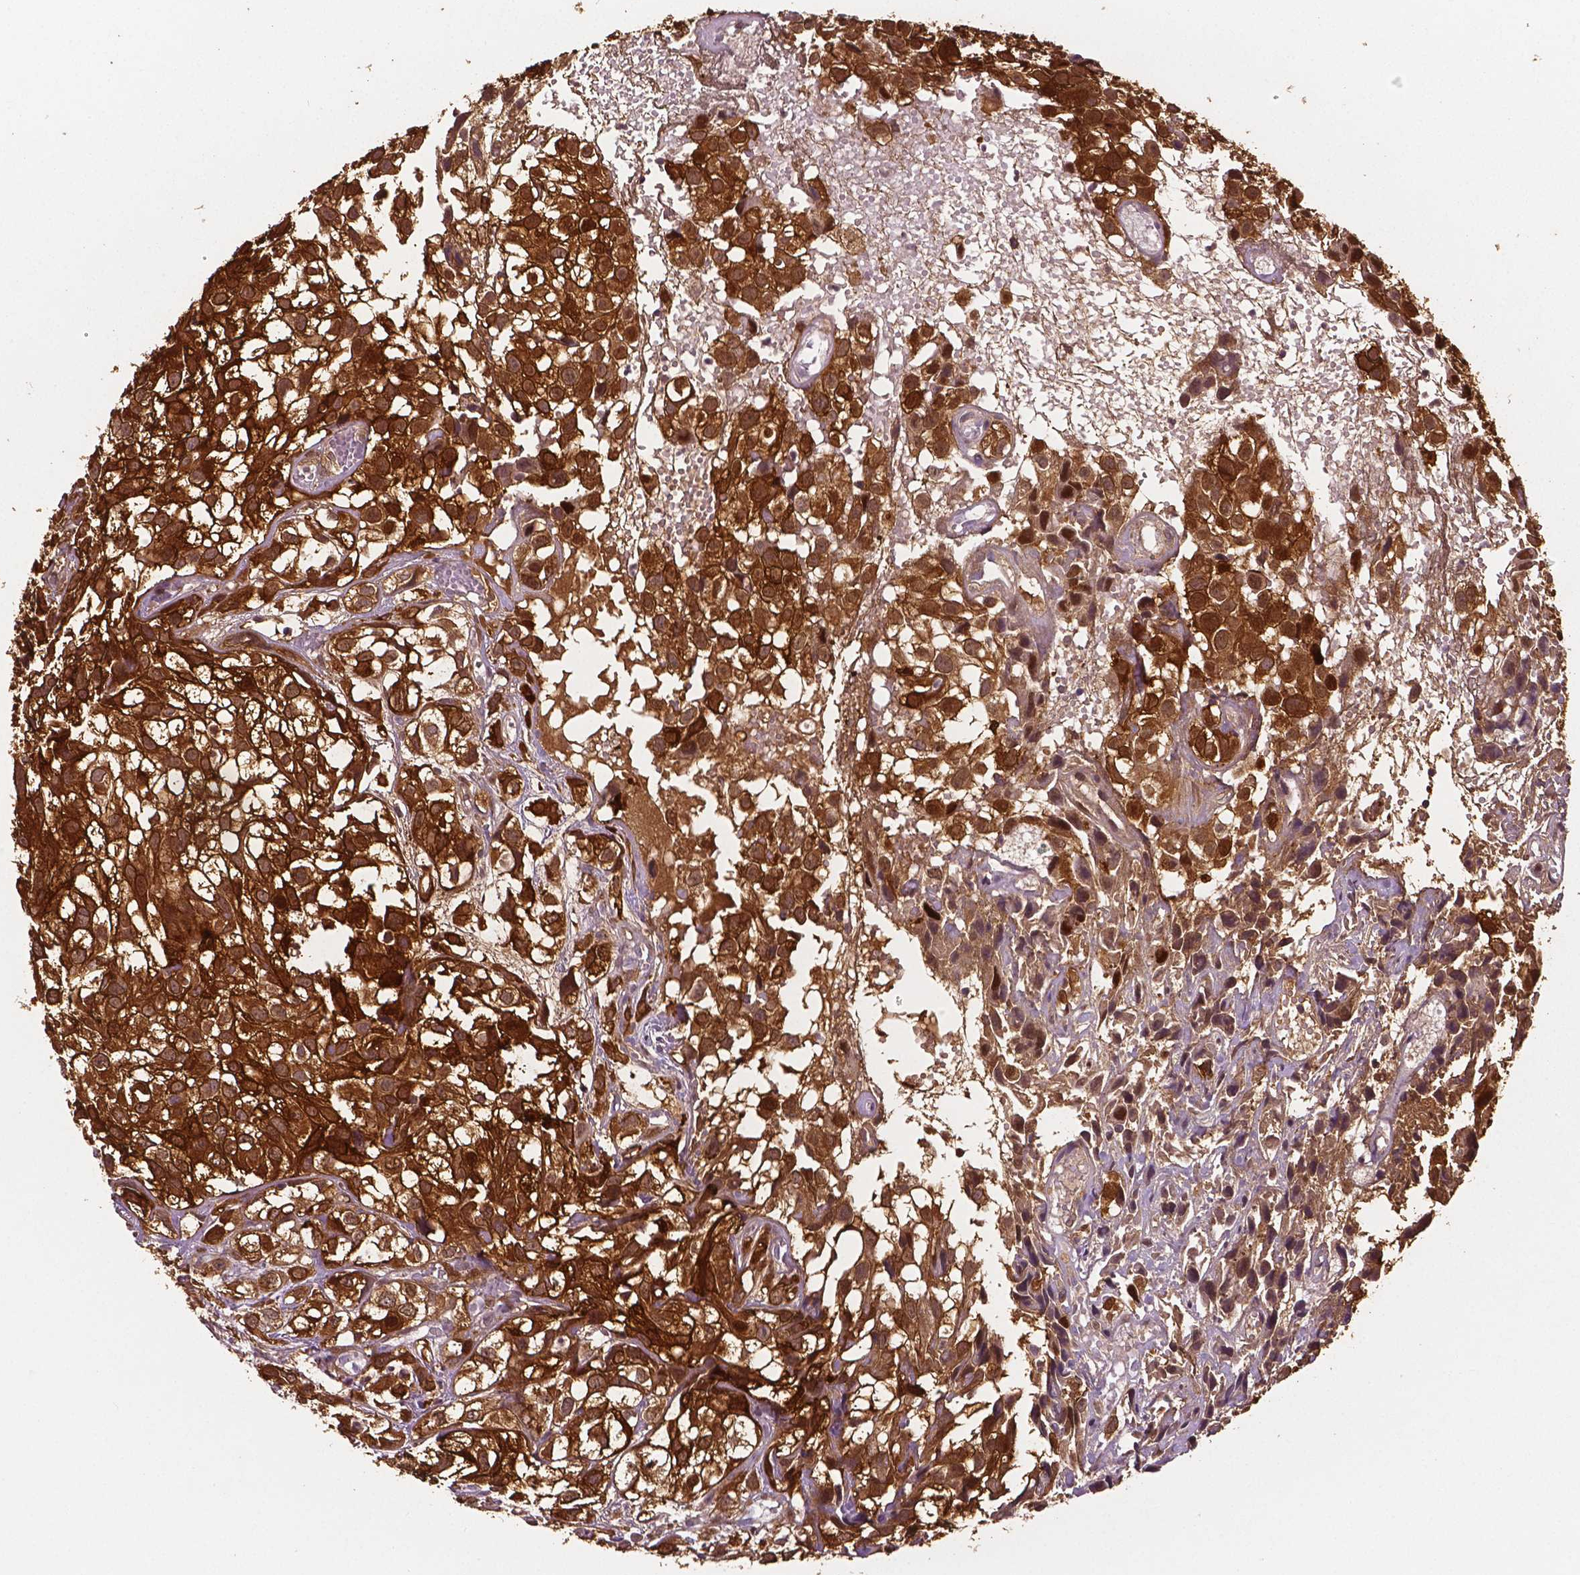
{"staining": {"intensity": "strong", "quantity": ">75%", "location": "cytoplasmic/membranous,nuclear"}, "tissue": "urothelial cancer", "cell_type": "Tumor cells", "image_type": "cancer", "snomed": [{"axis": "morphology", "description": "Urothelial carcinoma, High grade"}, {"axis": "topography", "description": "Urinary bladder"}], "caption": "Protein staining of high-grade urothelial carcinoma tissue shows strong cytoplasmic/membranous and nuclear positivity in approximately >75% of tumor cells.", "gene": "PHGDH", "patient": {"sex": "male", "age": 56}}